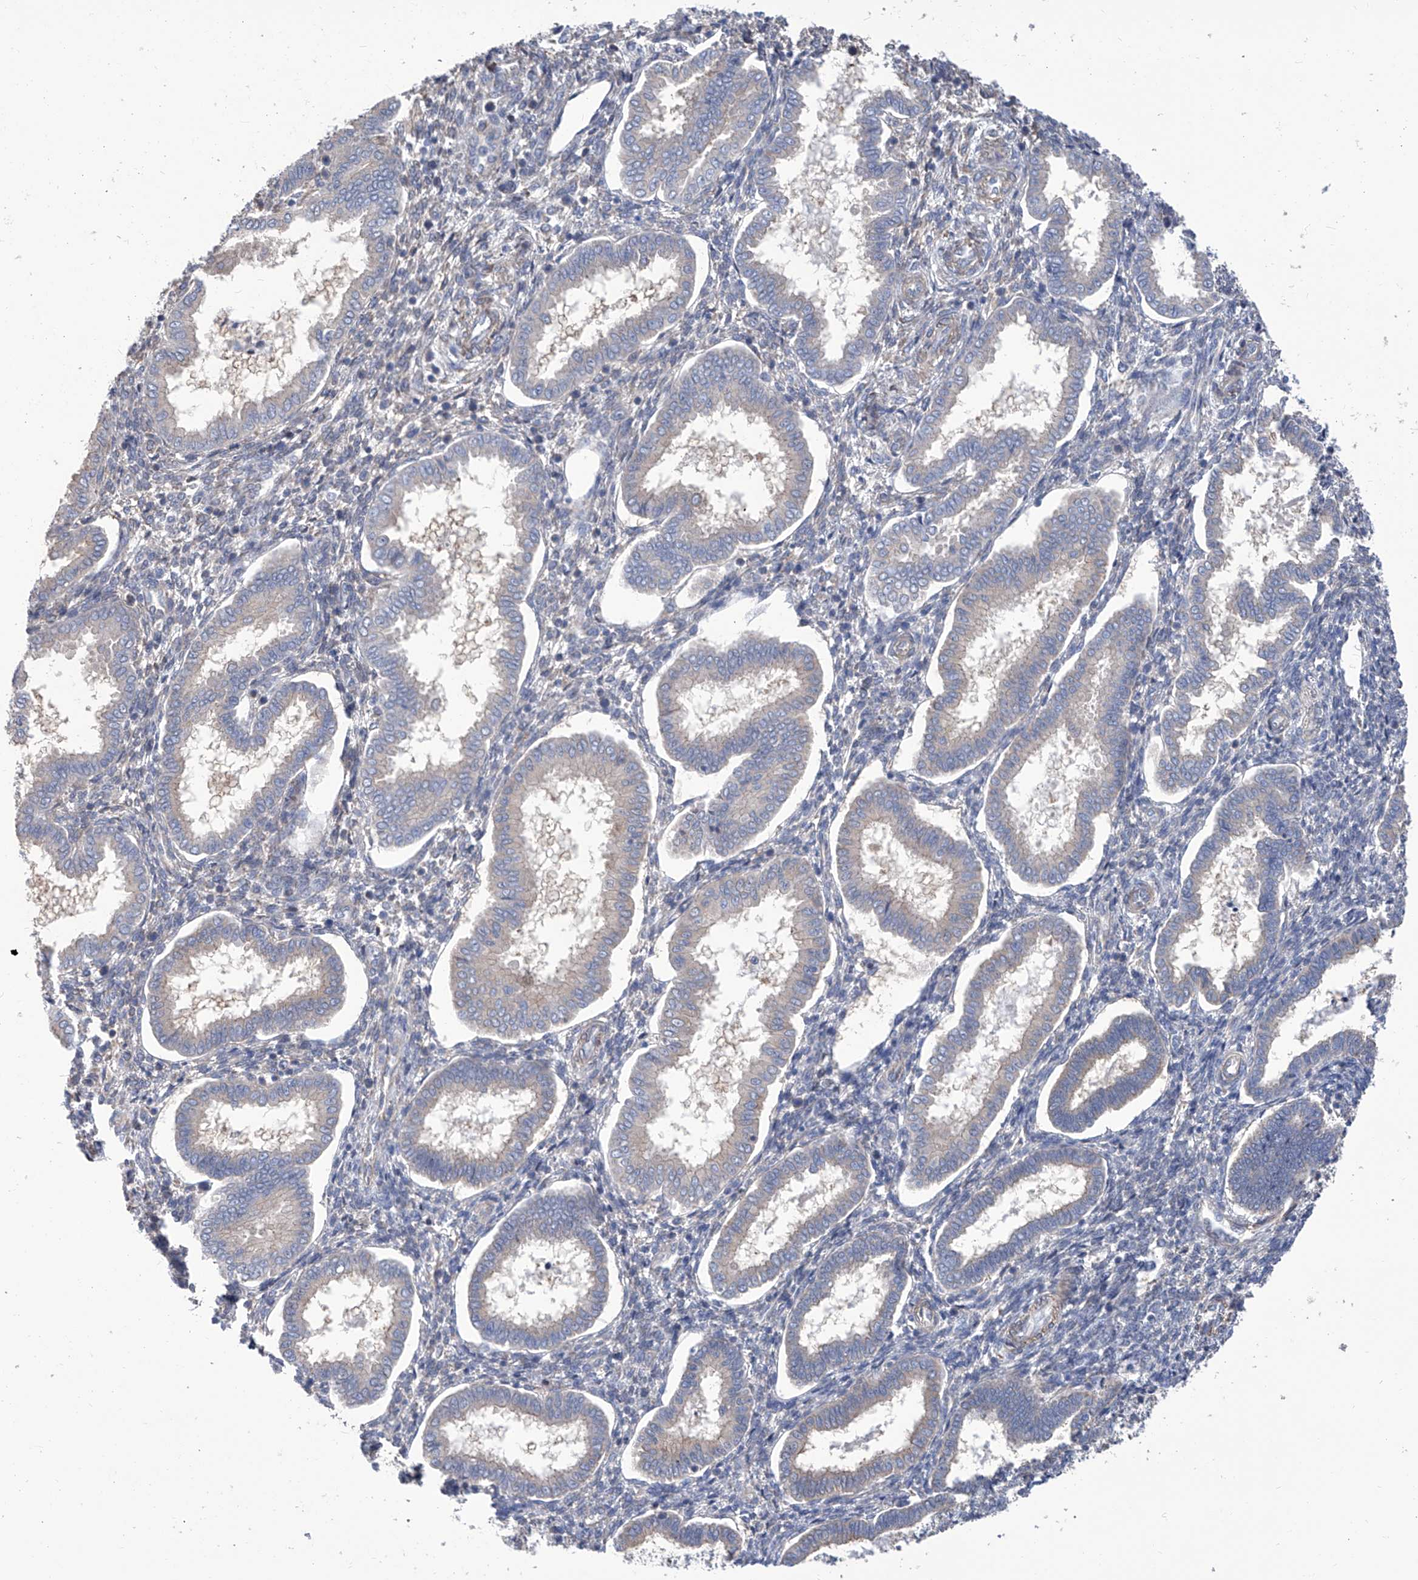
{"staining": {"intensity": "negative", "quantity": "none", "location": "none"}, "tissue": "endometrium", "cell_type": "Cells in endometrial stroma", "image_type": "normal", "snomed": [{"axis": "morphology", "description": "Normal tissue, NOS"}, {"axis": "topography", "description": "Endometrium"}], "caption": "The image displays no staining of cells in endometrial stroma in benign endometrium.", "gene": "SMS", "patient": {"sex": "female", "age": 24}}